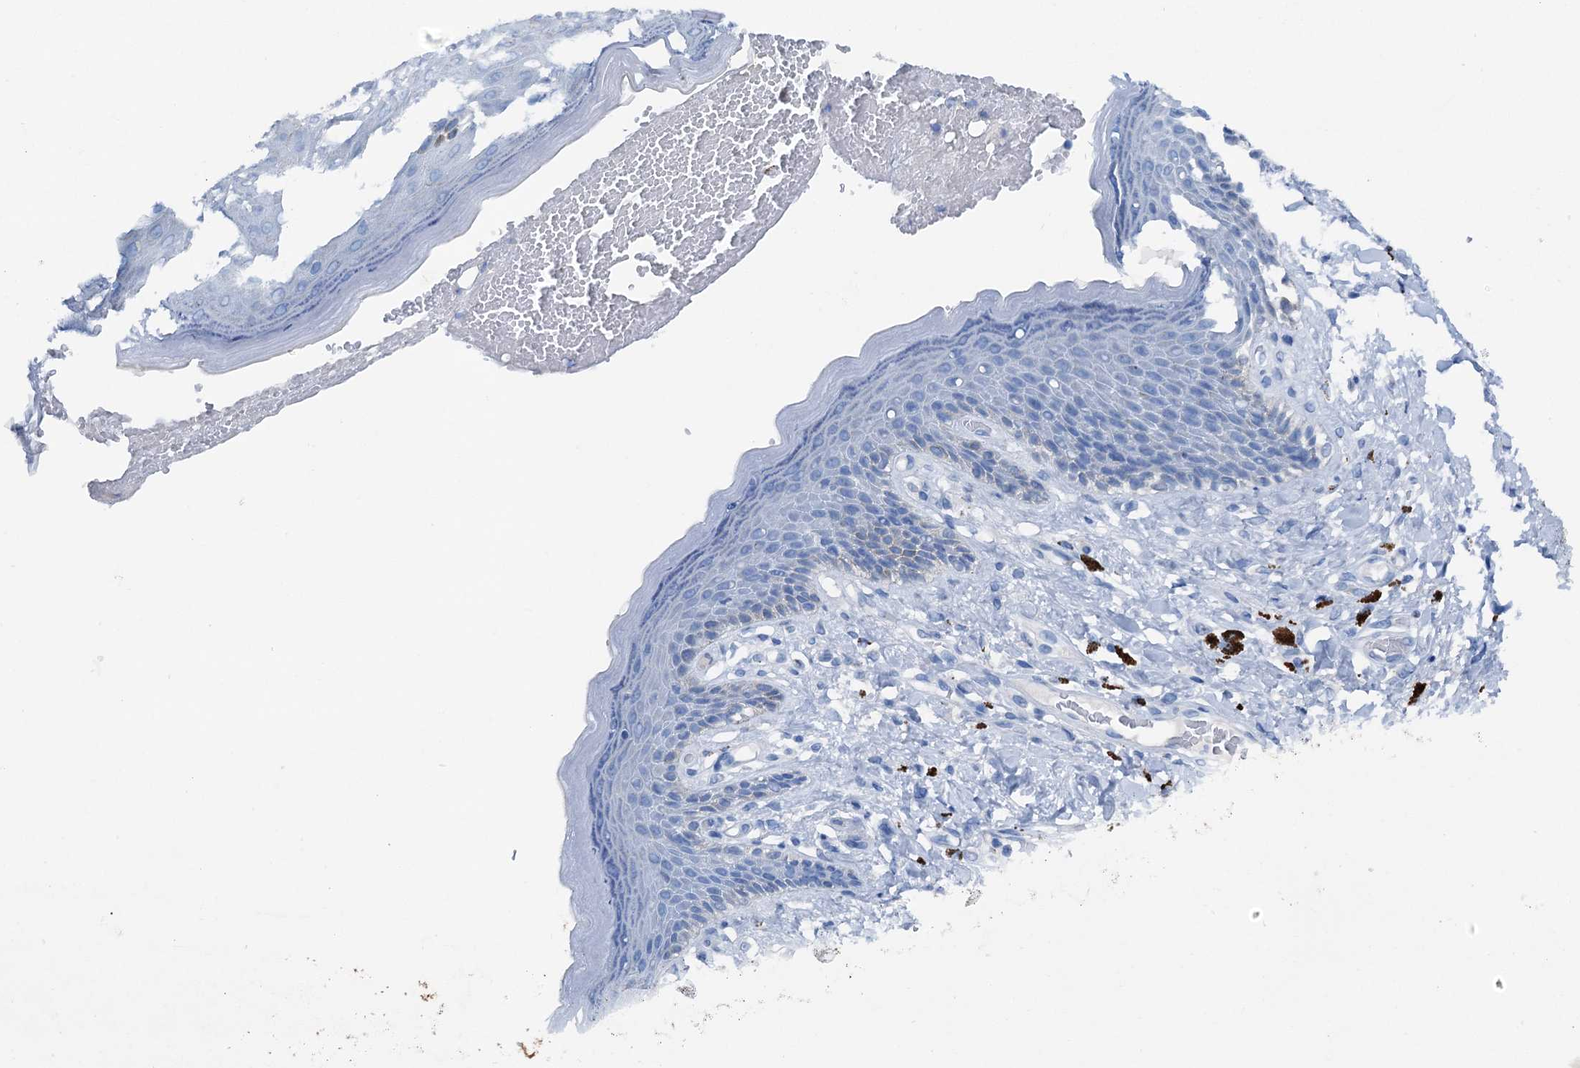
{"staining": {"intensity": "negative", "quantity": "none", "location": "none"}, "tissue": "skin", "cell_type": "Epidermal cells", "image_type": "normal", "snomed": [{"axis": "morphology", "description": "Normal tissue, NOS"}, {"axis": "topography", "description": "Anal"}], "caption": "IHC micrograph of unremarkable human skin stained for a protein (brown), which exhibits no positivity in epidermal cells.", "gene": "C1QTNF4", "patient": {"sex": "female", "age": 78}}